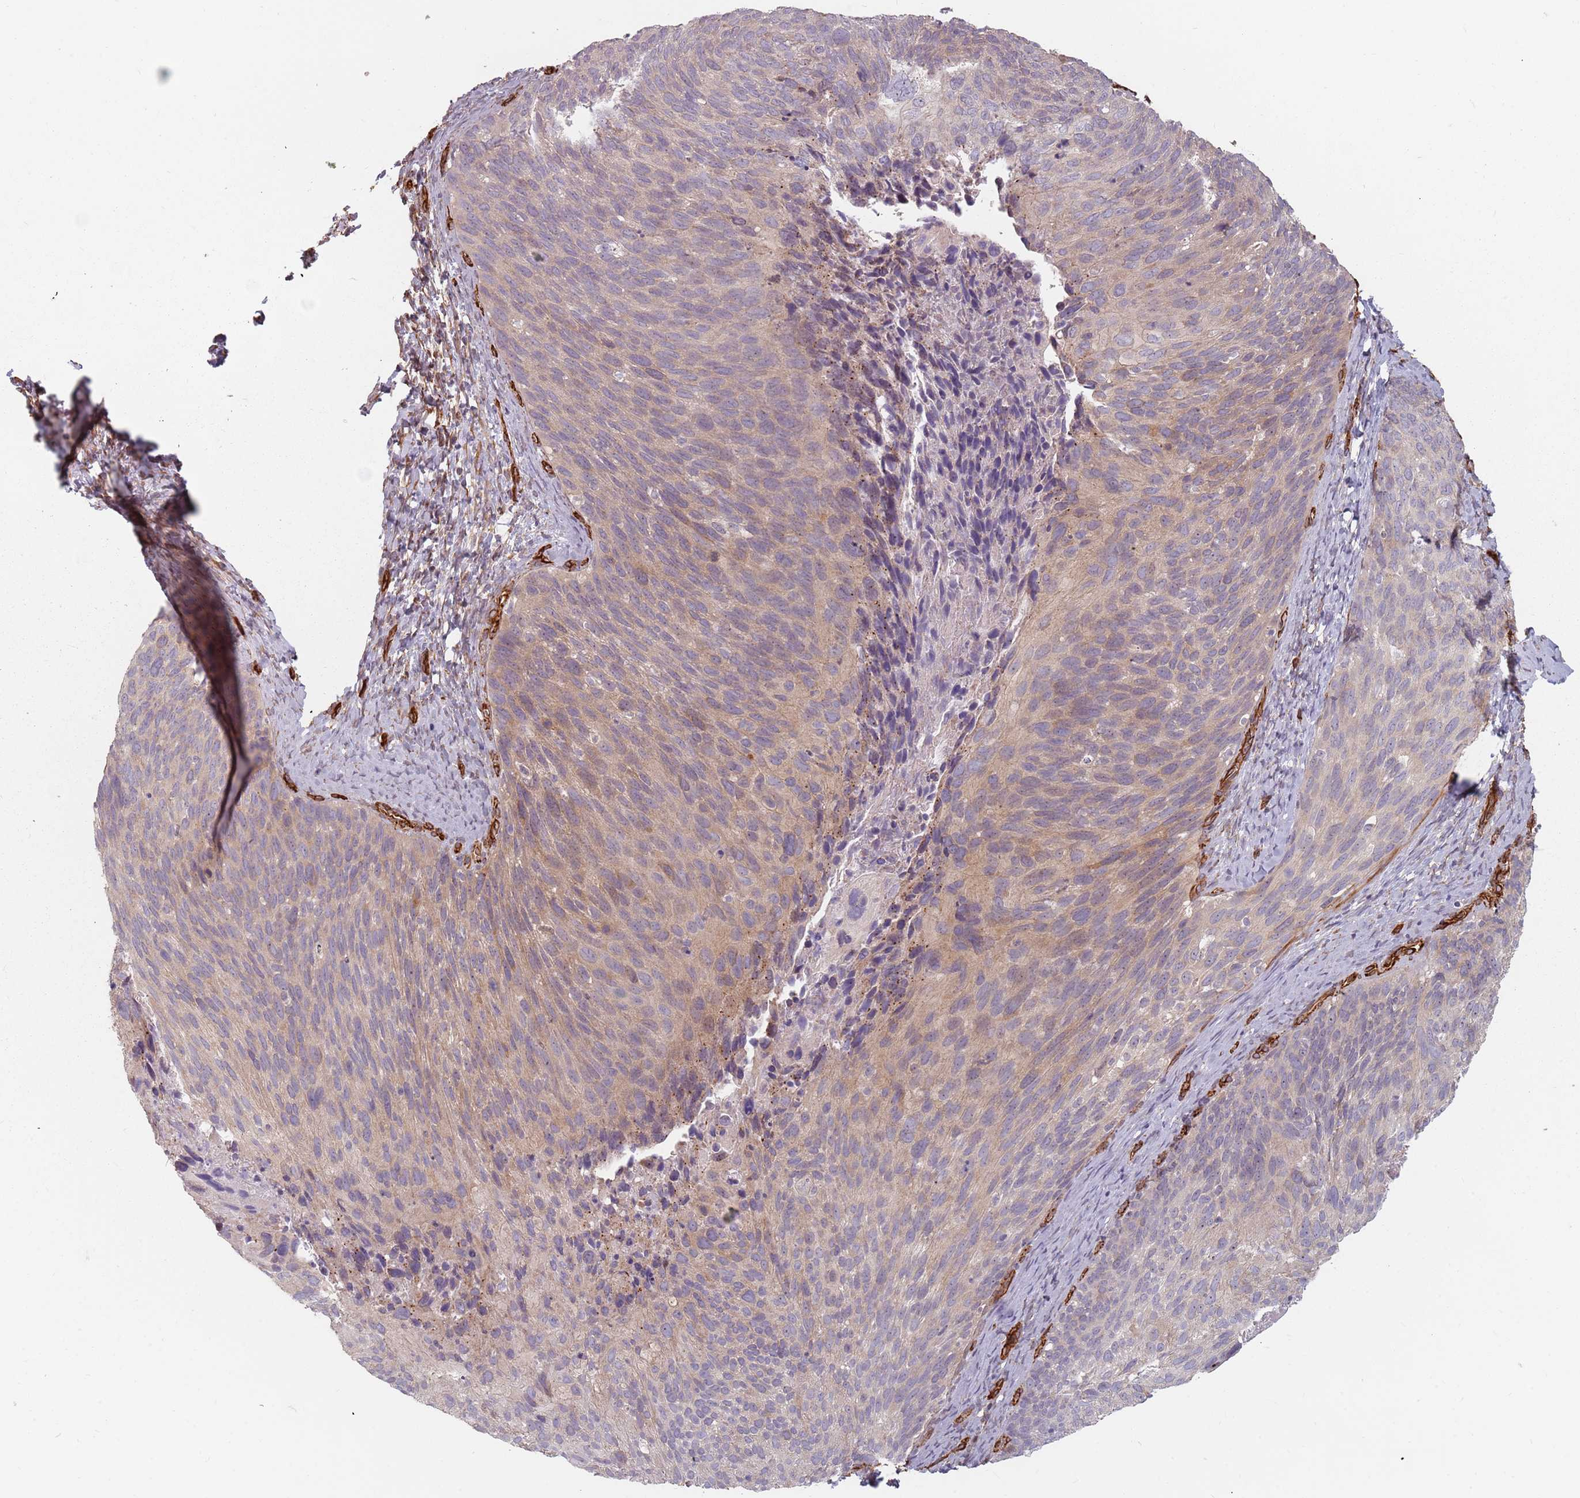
{"staining": {"intensity": "weak", "quantity": ">75%", "location": "cytoplasmic/membranous"}, "tissue": "cervical cancer", "cell_type": "Tumor cells", "image_type": "cancer", "snomed": [{"axis": "morphology", "description": "Squamous cell carcinoma, NOS"}, {"axis": "topography", "description": "Cervix"}], "caption": "Tumor cells demonstrate low levels of weak cytoplasmic/membranous expression in about >75% of cells in human cervical squamous cell carcinoma.", "gene": "GAS2L3", "patient": {"sex": "female", "age": 80}}